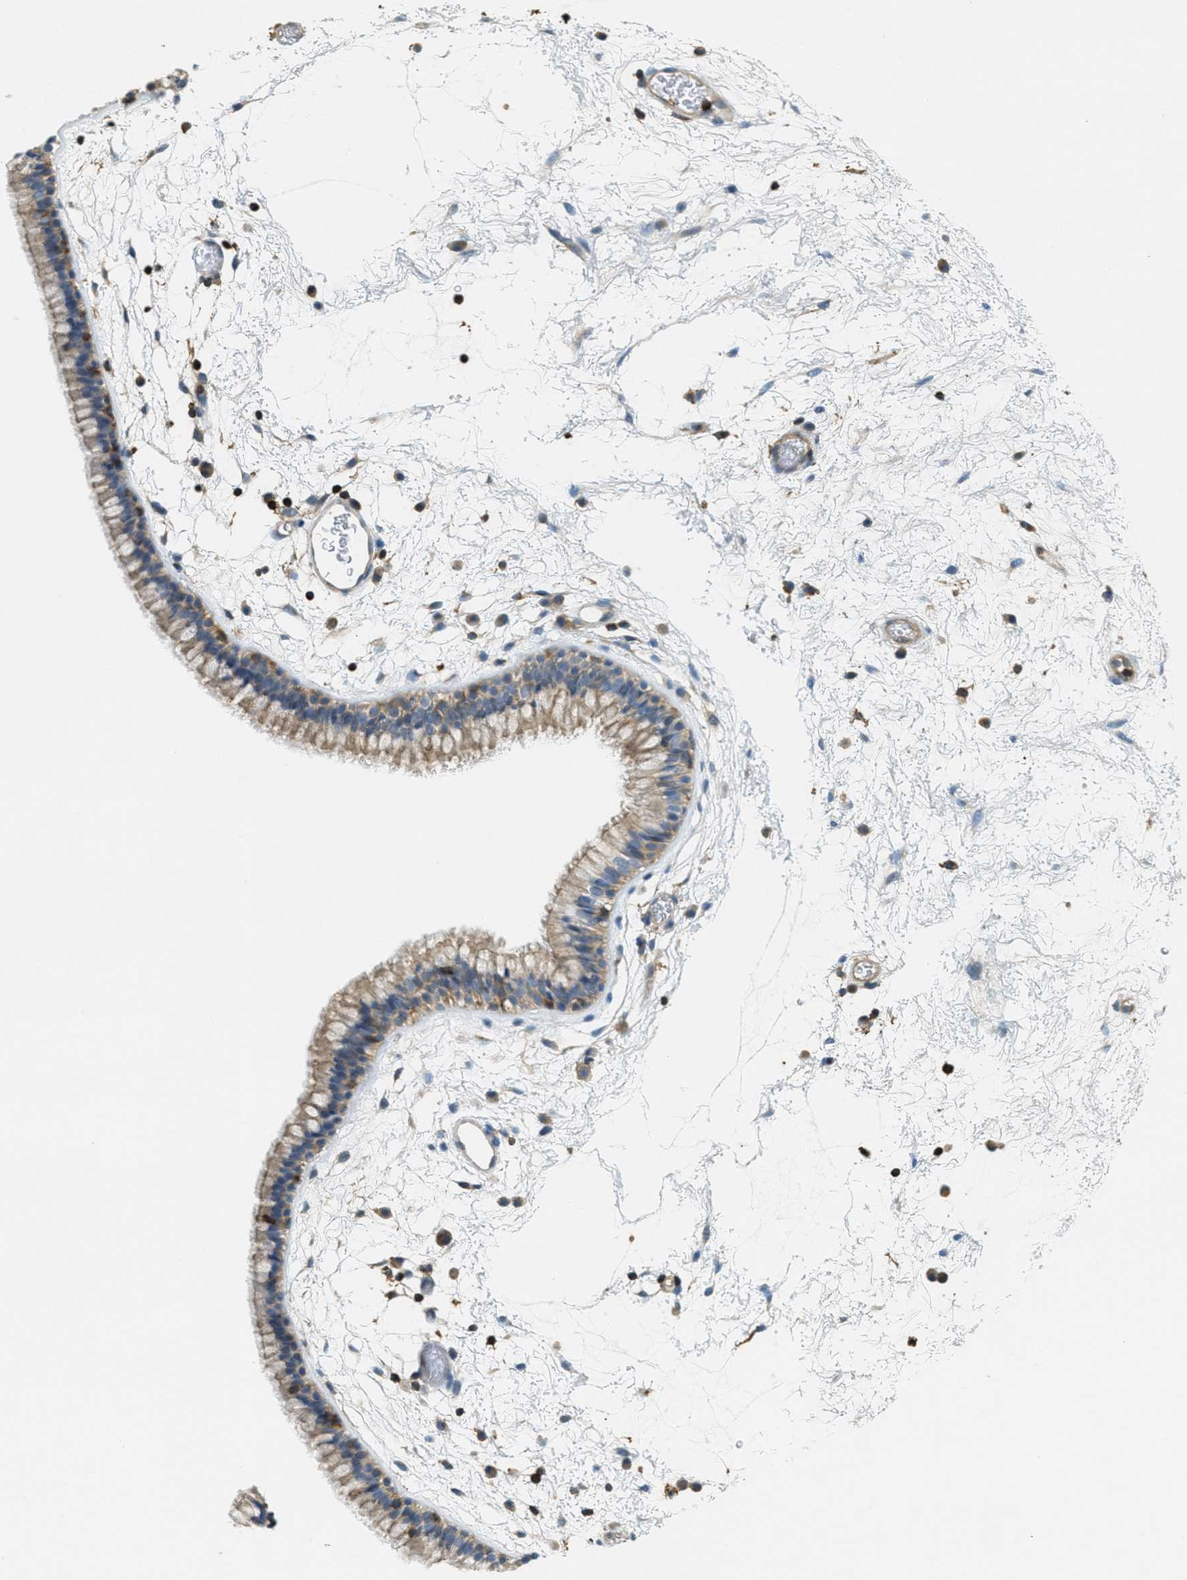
{"staining": {"intensity": "weak", "quantity": ">75%", "location": "cytoplasmic/membranous"}, "tissue": "nasopharynx", "cell_type": "Respiratory epithelial cells", "image_type": "normal", "snomed": [{"axis": "morphology", "description": "Normal tissue, NOS"}, {"axis": "morphology", "description": "Inflammation, NOS"}, {"axis": "topography", "description": "Nasopharynx"}], "caption": "Brown immunohistochemical staining in unremarkable human nasopharynx demonstrates weak cytoplasmic/membranous positivity in approximately >75% of respiratory epithelial cells.", "gene": "GRIK2", "patient": {"sex": "male", "age": 48}}